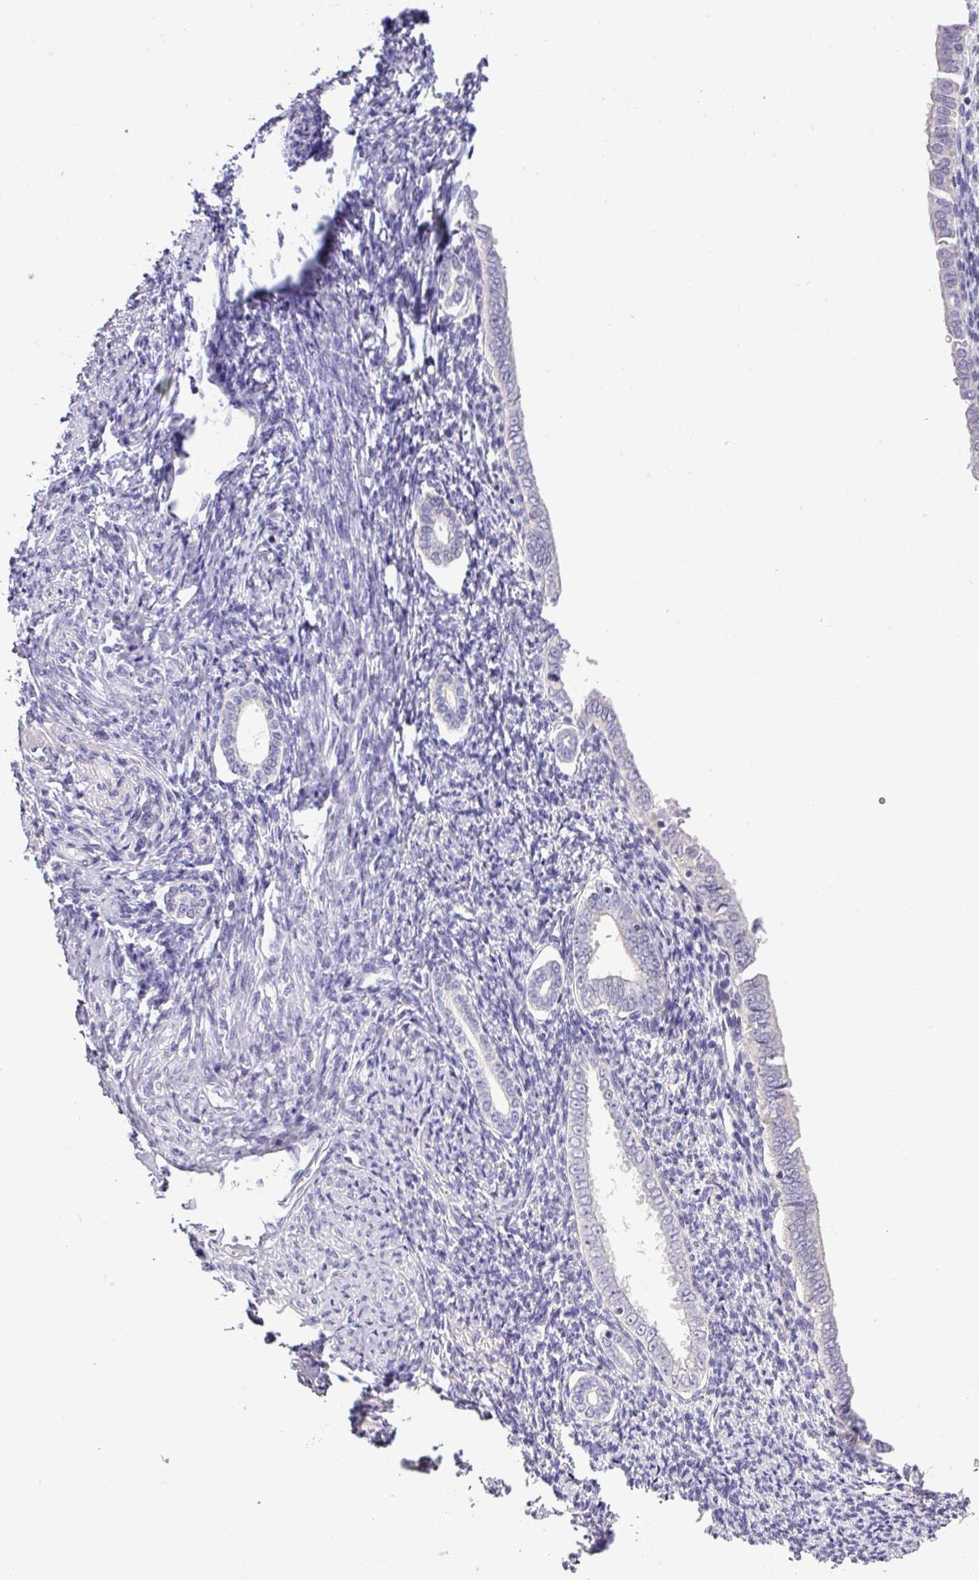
{"staining": {"intensity": "negative", "quantity": "none", "location": "none"}, "tissue": "endometrium", "cell_type": "Cells in endometrial stroma", "image_type": "normal", "snomed": [{"axis": "morphology", "description": "Normal tissue, NOS"}, {"axis": "topography", "description": "Endometrium"}], "caption": "Immunohistochemistry of benign human endometrium shows no positivity in cells in endometrial stroma.", "gene": "ZNF394", "patient": {"sex": "female", "age": 63}}